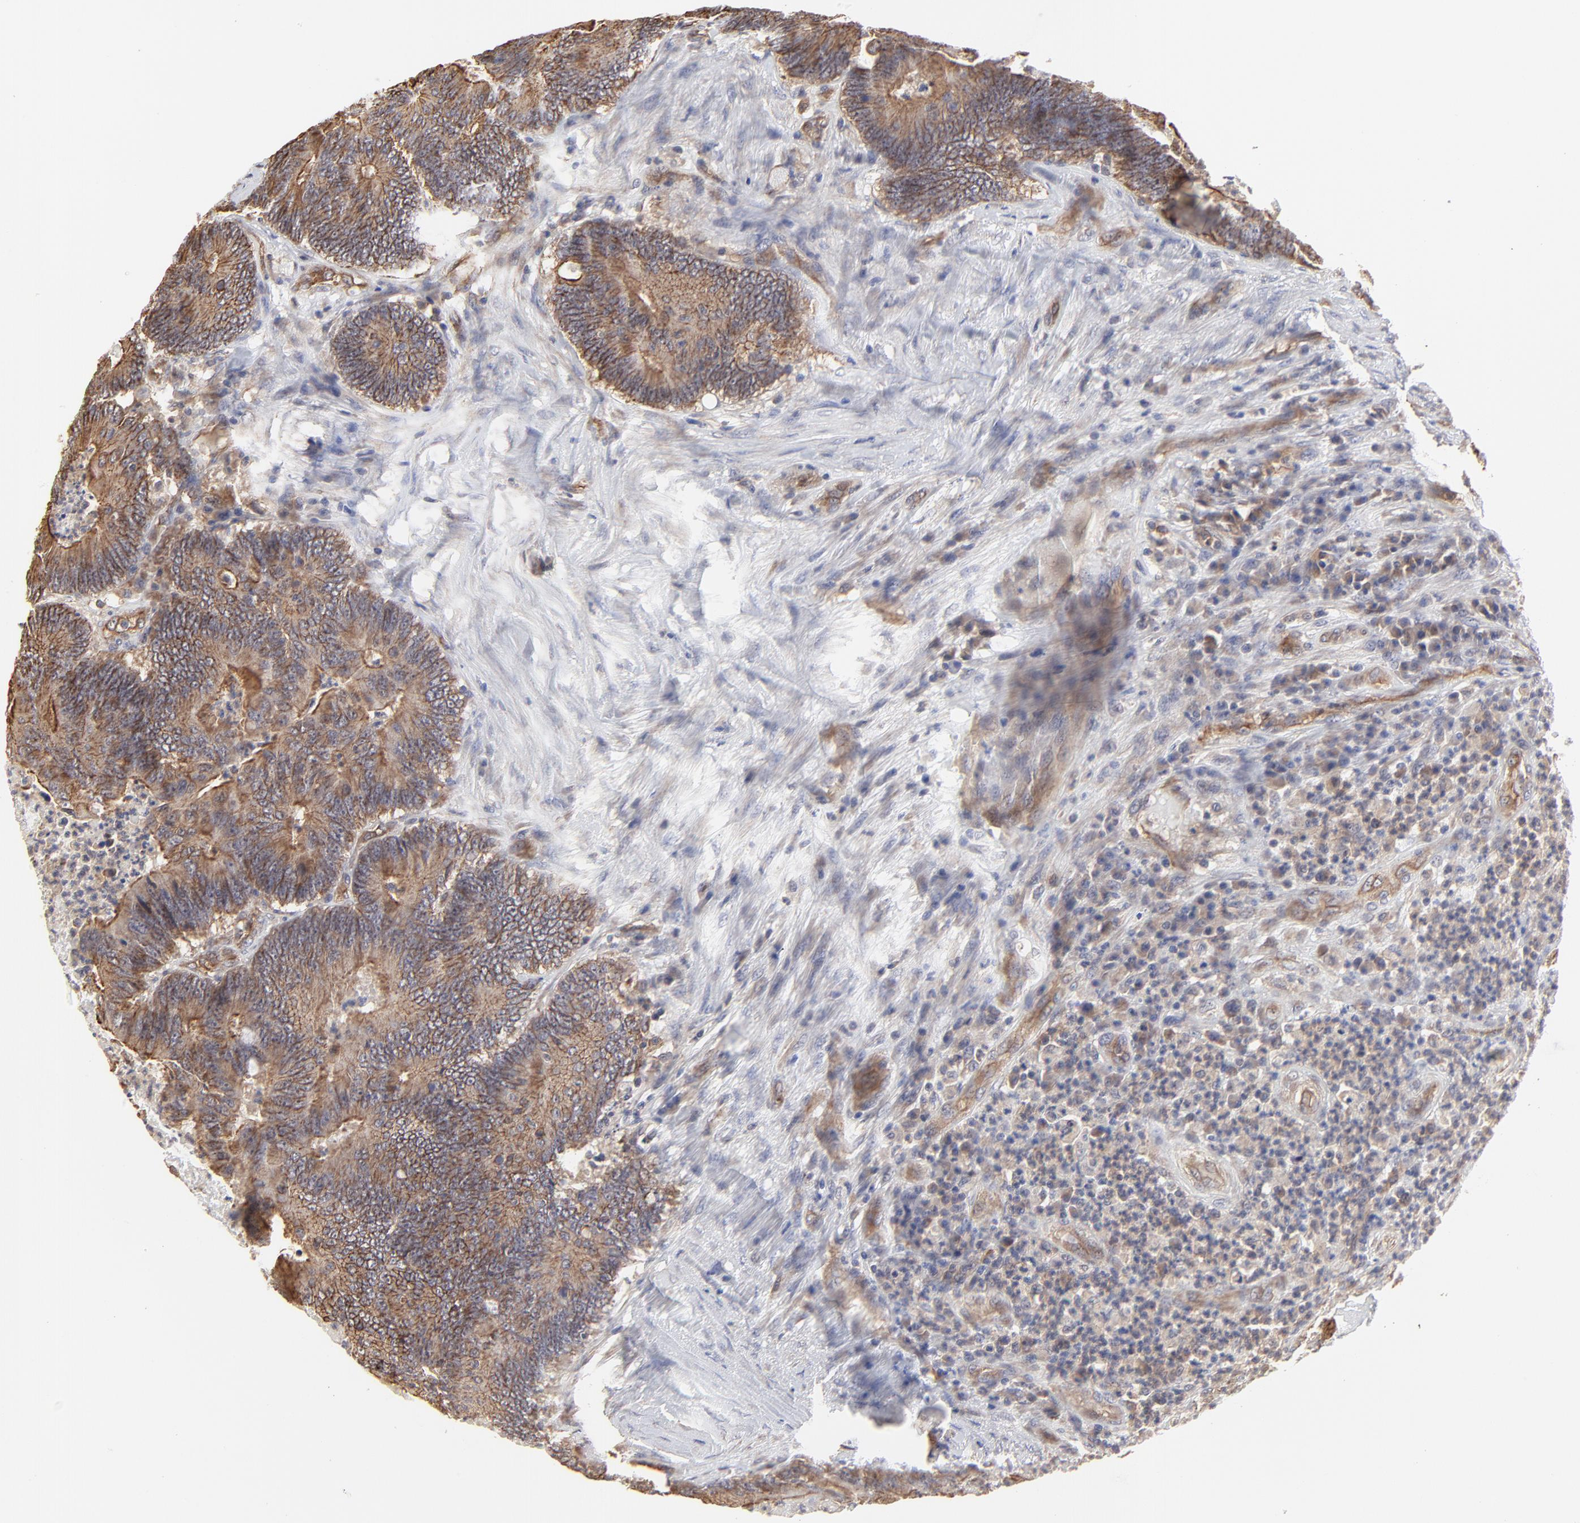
{"staining": {"intensity": "moderate", "quantity": ">75%", "location": "cytoplasmic/membranous"}, "tissue": "colorectal cancer", "cell_type": "Tumor cells", "image_type": "cancer", "snomed": [{"axis": "morphology", "description": "Adenocarcinoma, NOS"}, {"axis": "topography", "description": "Colon"}], "caption": "A micrograph showing moderate cytoplasmic/membranous staining in approximately >75% of tumor cells in colorectal cancer, as visualized by brown immunohistochemical staining.", "gene": "ARMT1", "patient": {"sex": "male", "age": 65}}